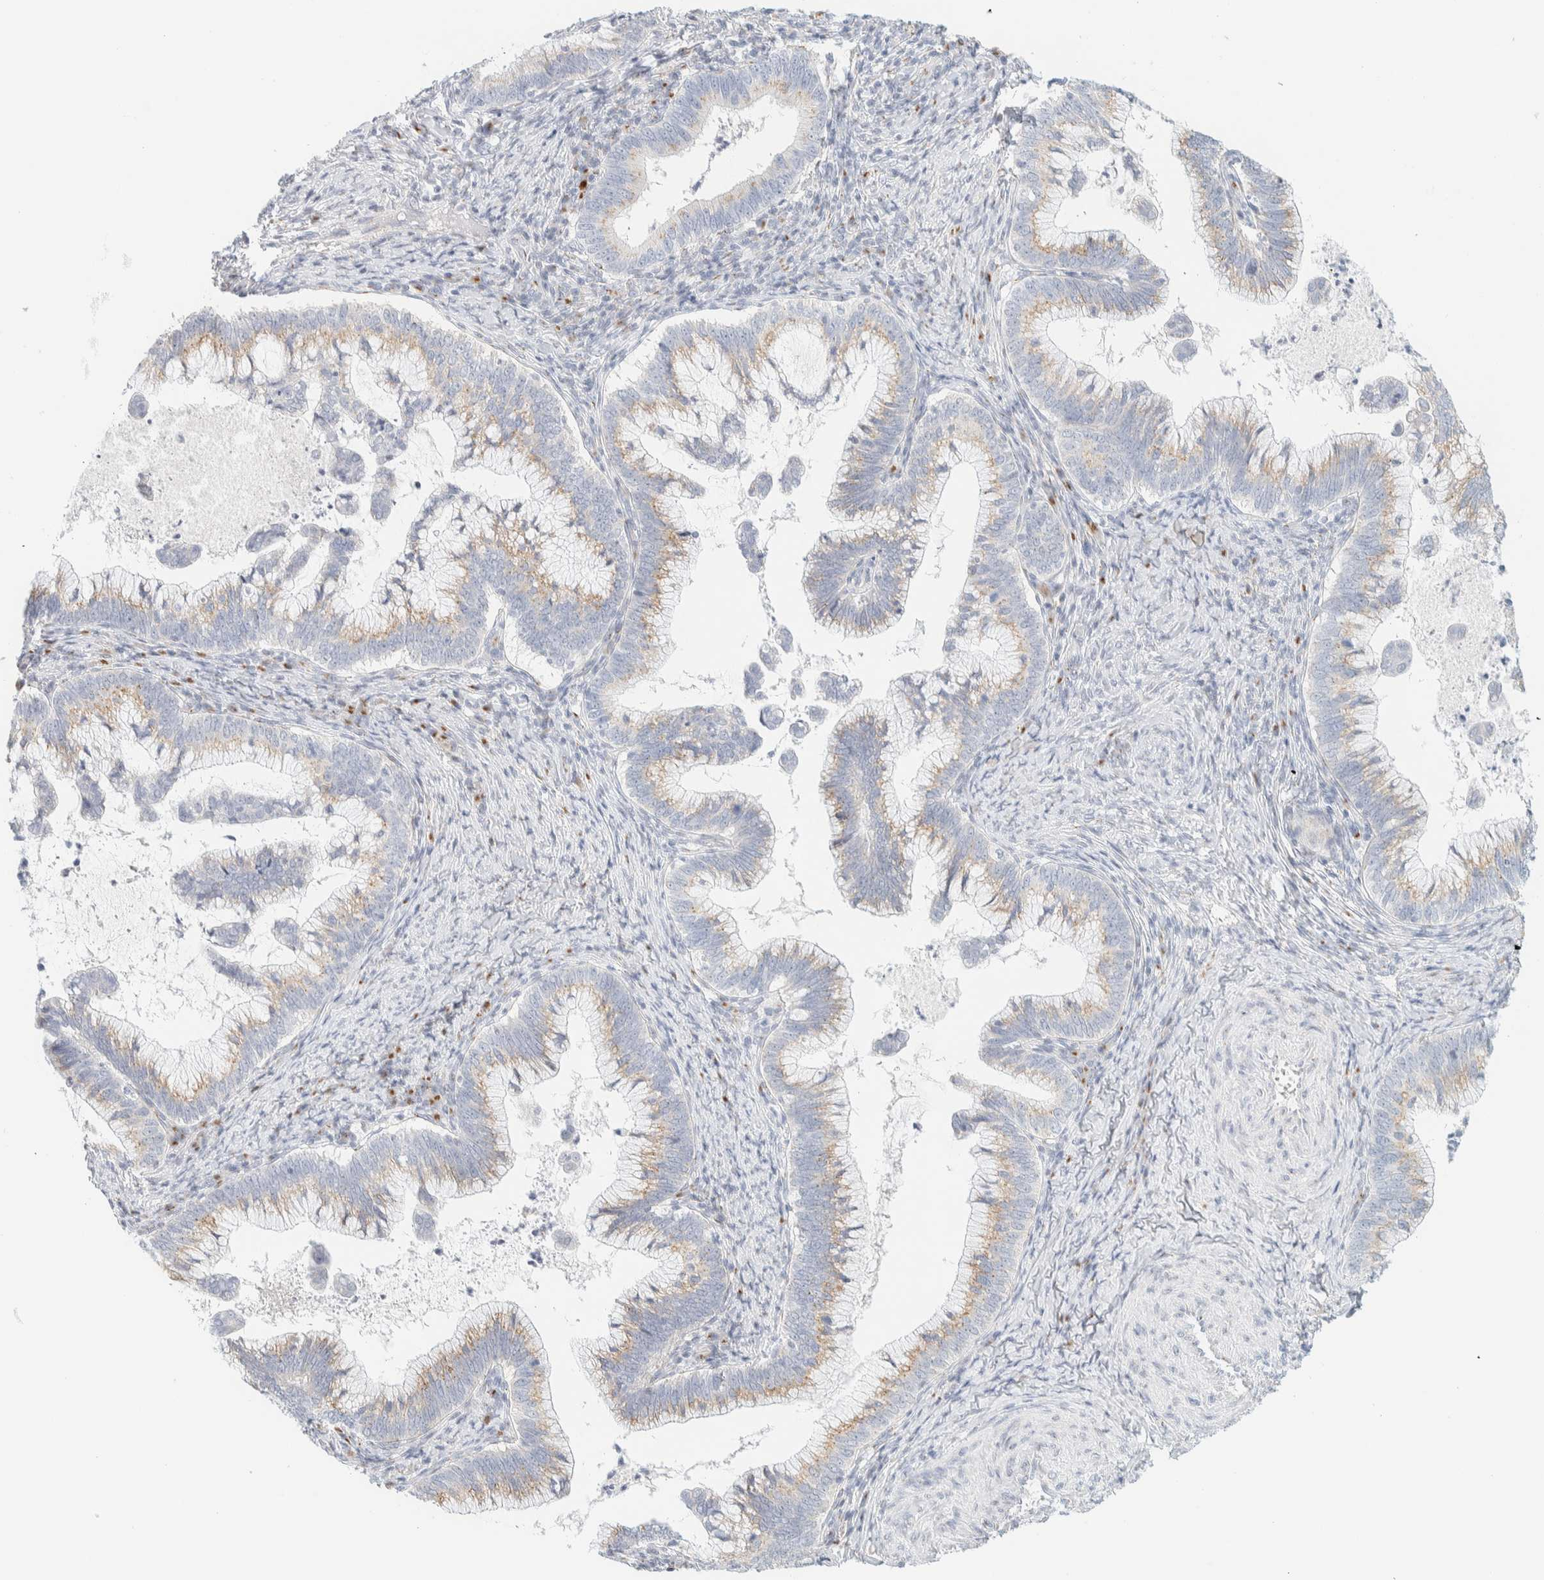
{"staining": {"intensity": "weak", "quantity": ">75%", "location": "cytoplasmic/membranous"}, "tissue": "cervical cancer", "cell_type": "Tumor cells", "image_type": "cancer", "snomed": [{"axis": "morphology", "description": "Adenocarcinoma, NOS"}, {"axis": "topography", "description": "Cervix"}], "caption": "A histopathology image of human cervical cancer (adenocarcinoma) stained for a protein shows weak cytoplasmic/membranous brown staining in tumor cells. (Stains: DAB in brown, nuclei in blue, Microscopy: brightfield microscopy at high magnification).", "gene": "SPNS3", "patient": {"sex": "female", "age": 36}}